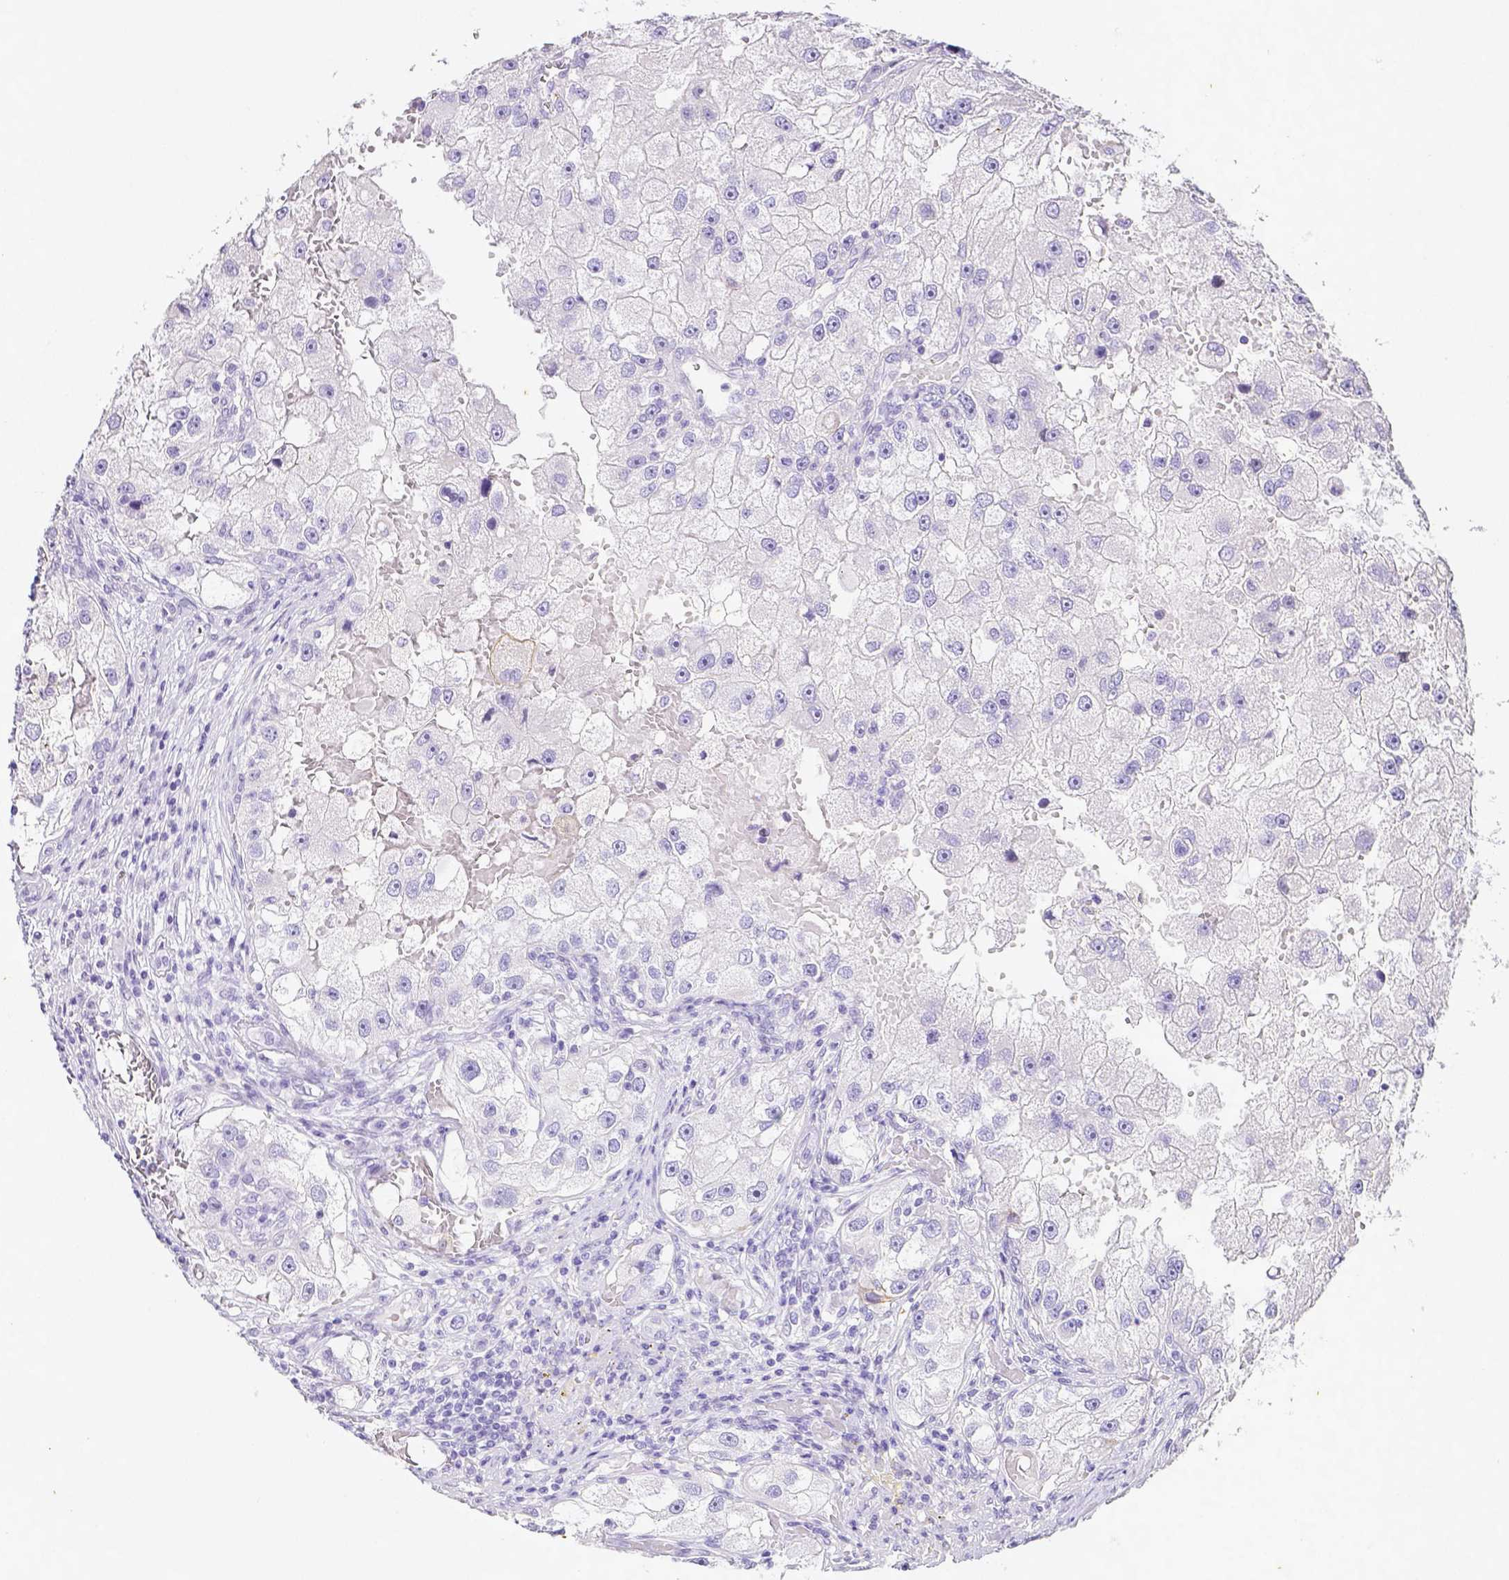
{"staining": {"intensity": "negative", "quantity": "none", "location": "none"}, "tissue": "renal cancer", "cell_type": "Tumor cells", "image_type": "cancer", "snomed": [{"axis": "morphology", "description": "Adenocarcinoma, NOS"}, {"axis": "topography", "description": "Kidney"}], "caption": "Immunohistochemical staining of human renal cancer (adenocarcinoma) exhibits no significant positivity in tumor cells.", "gene": "ARHGAP36", "patient": {"sex": "male", "age": 63}}